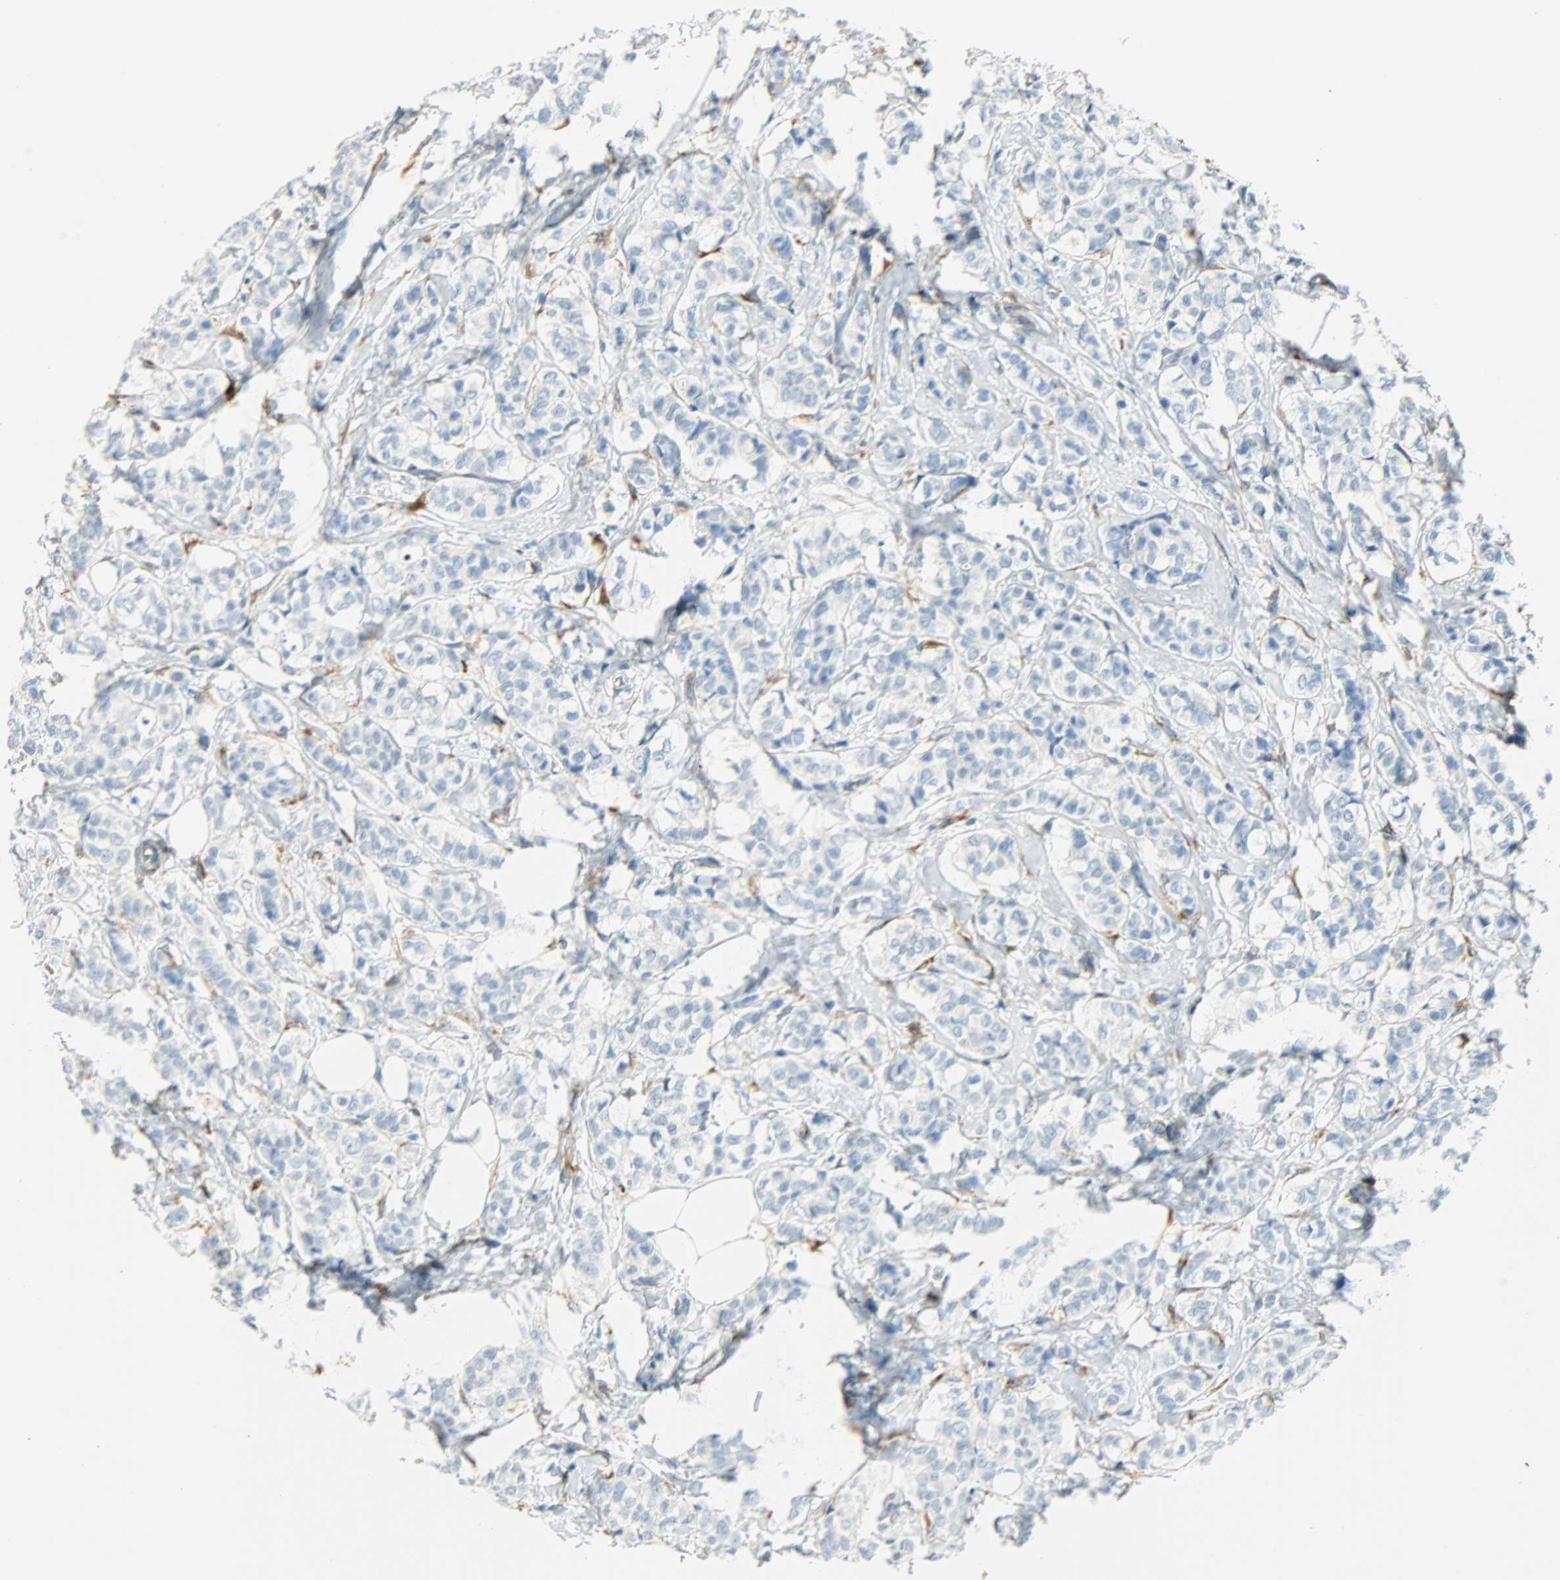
{"staining": {"intensity": "negative", "quantity": "none", "location": "none"}, "tissue": "breast cancer", "cell_type": "Tumor cells", "image_type": "cancer", "snomed": [{"axis": "morphology", "description": "Lobular carcinoma"}, {"axis": "topography", "description": "Breast"}], "caption": "IHC image of breast lobular carcinoma stained for a protein (brown), which reveals no positivity in tumor cells.", "gene": "PKD2", "patient": {"sex": "female", "age": 60}}